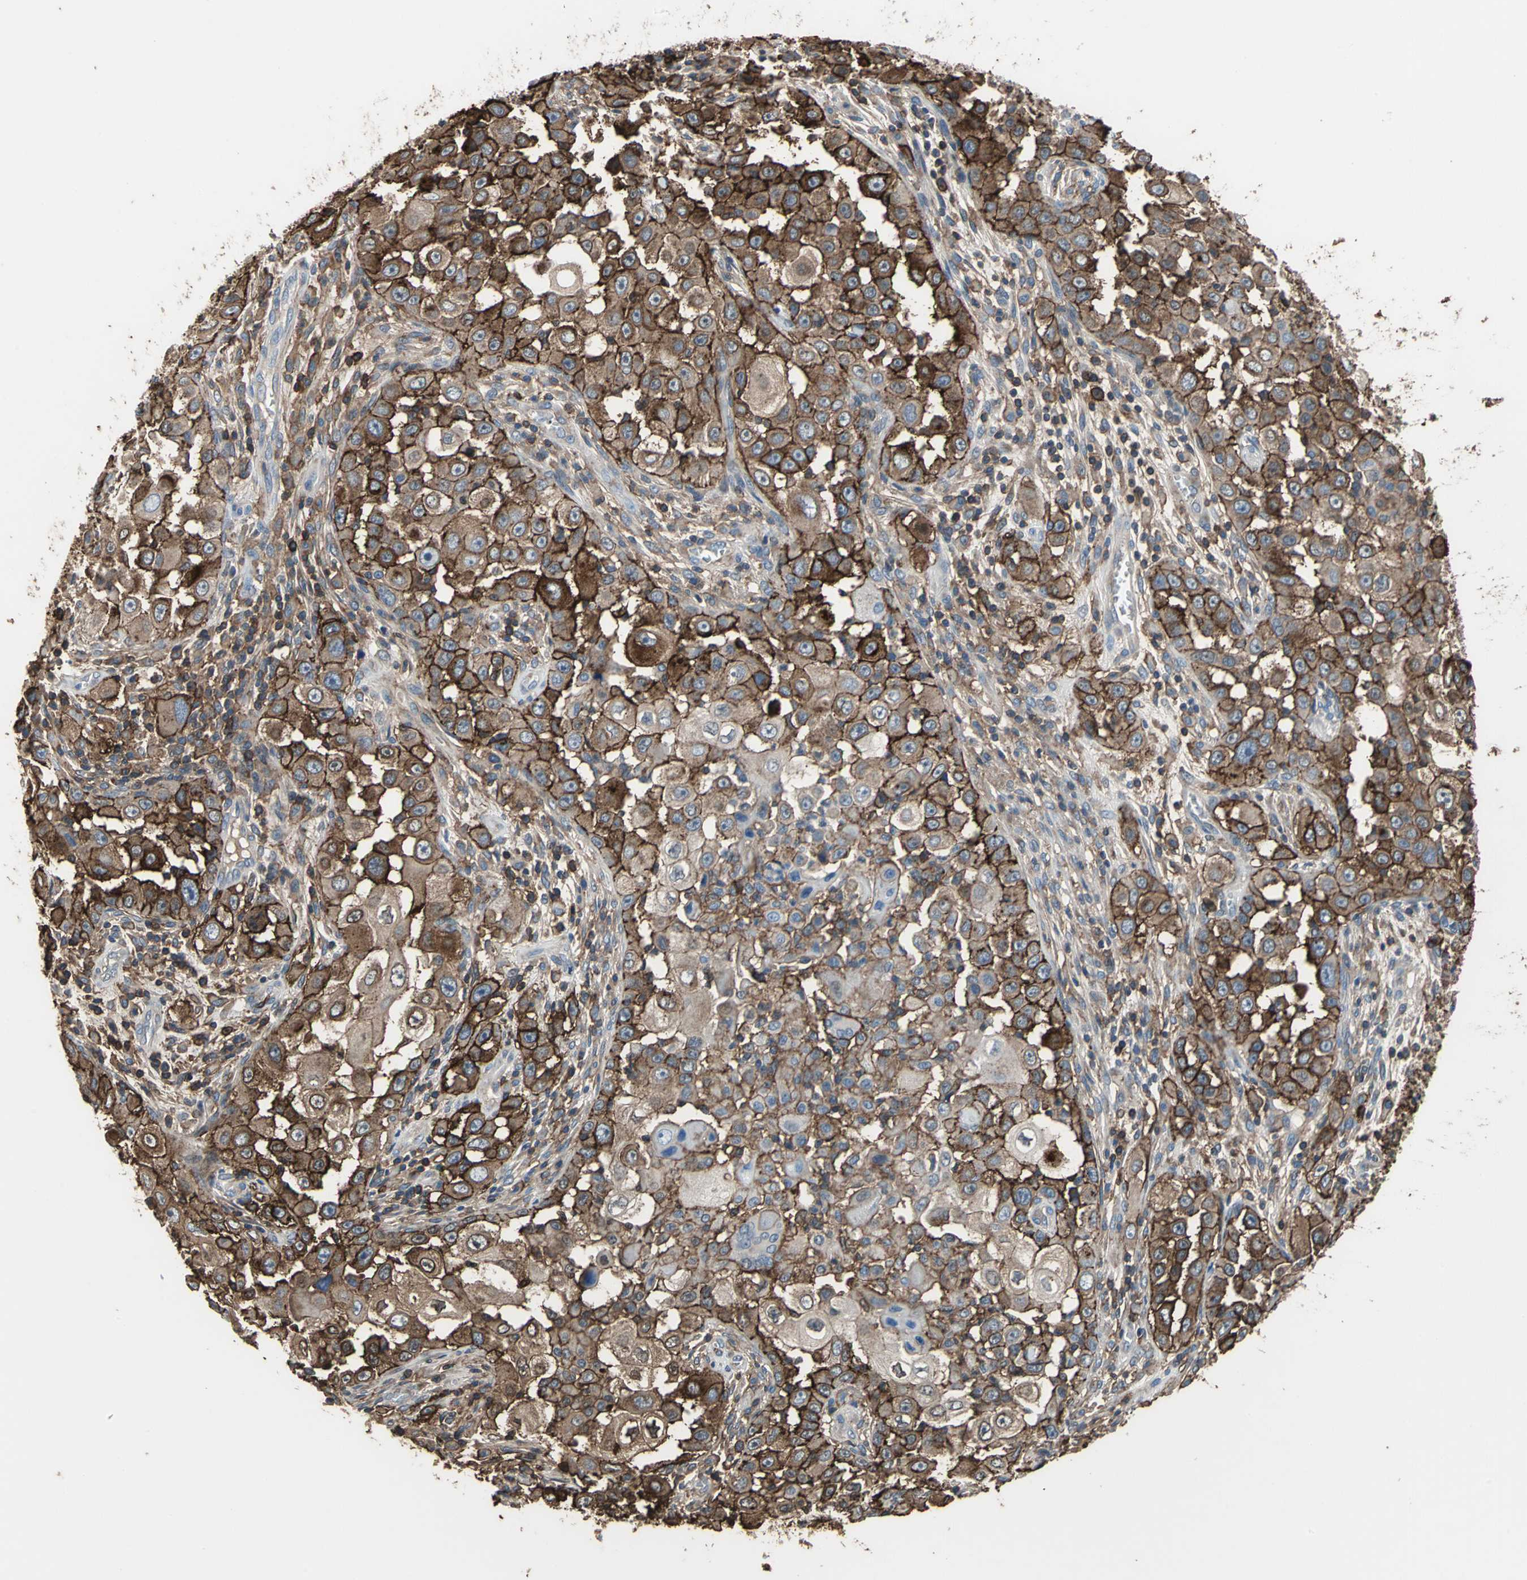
{"staining": {"intensity": "strong", "quantity": ">75%", "location": "cytoplasmic/membranous"}, "tissue": "head and neck cancer", "cell_type": "Tumor cells", "image_type": "cancer", "snomed": [{"axis": "morphology", "description": "Carcinoma, NOS"}, {"axis": "topography", "description": "Head-Neck"}], "caption": "The micrograph shows a brown stain indicating the presence of a protein in the cytoplasmic/membranous of tumor cells in head and neck carcinoma. (brown staining indicates protein expression, while blue staining denotes nuclei).", "gene": "CD44", "patient": {"sex": "male", "age": 87}}